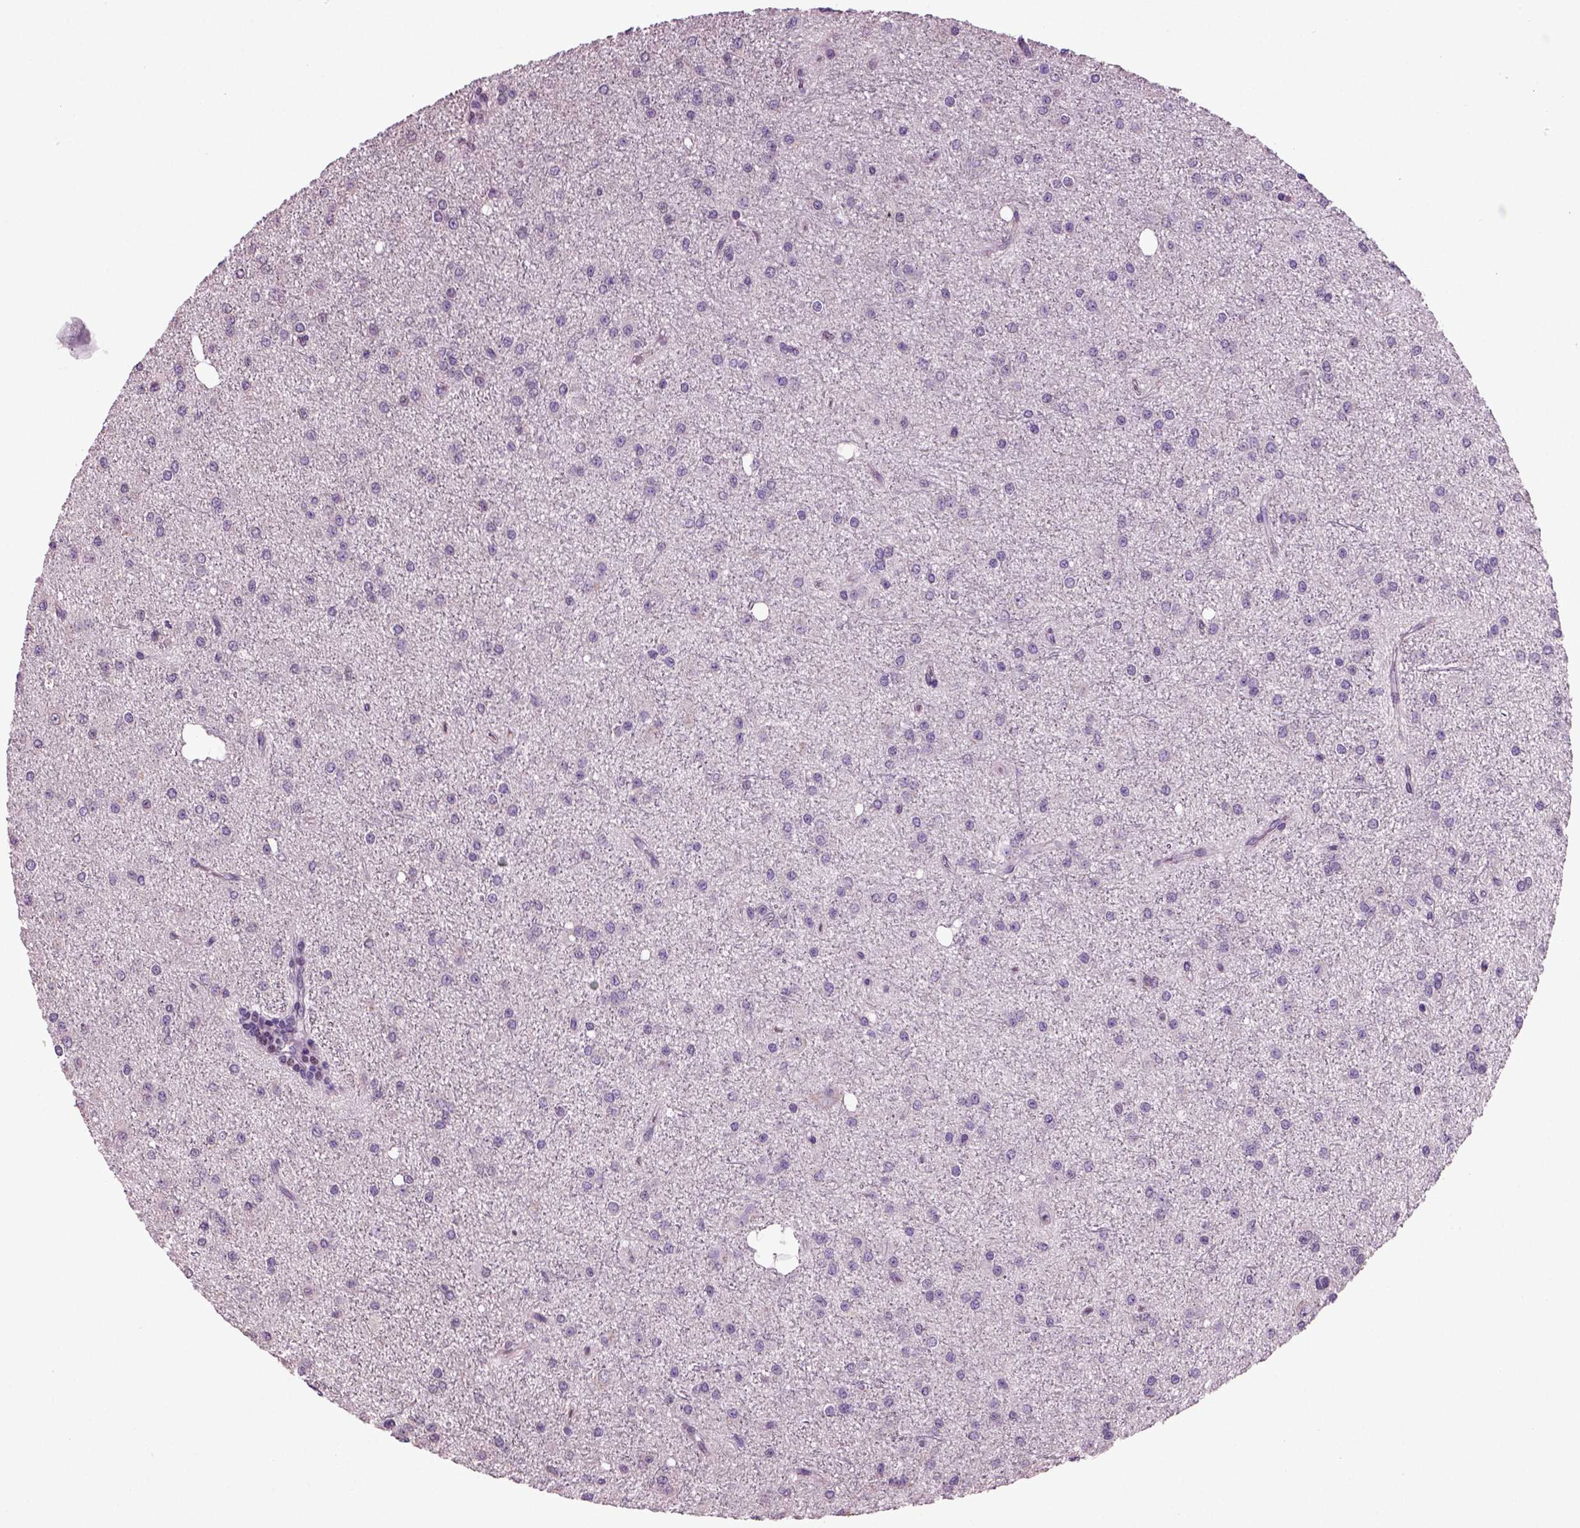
{"staining": {"intensity": "negative", "quantity": "none", "location": "none"}, "tissue": "glioma", "cell_type": "Tumor cells", "image_type": "cancer", "snomed": [{"axis": "morphology", "description": "Glioma, malignant, Low grade"}, {"axis": "topography", "description": "Brain"}], "caption": "This is an IHC image of glioma. There is no positivity in tumor cells.", "gene": "ARID3A", "patient": {"sex": "male", "age": 27}}